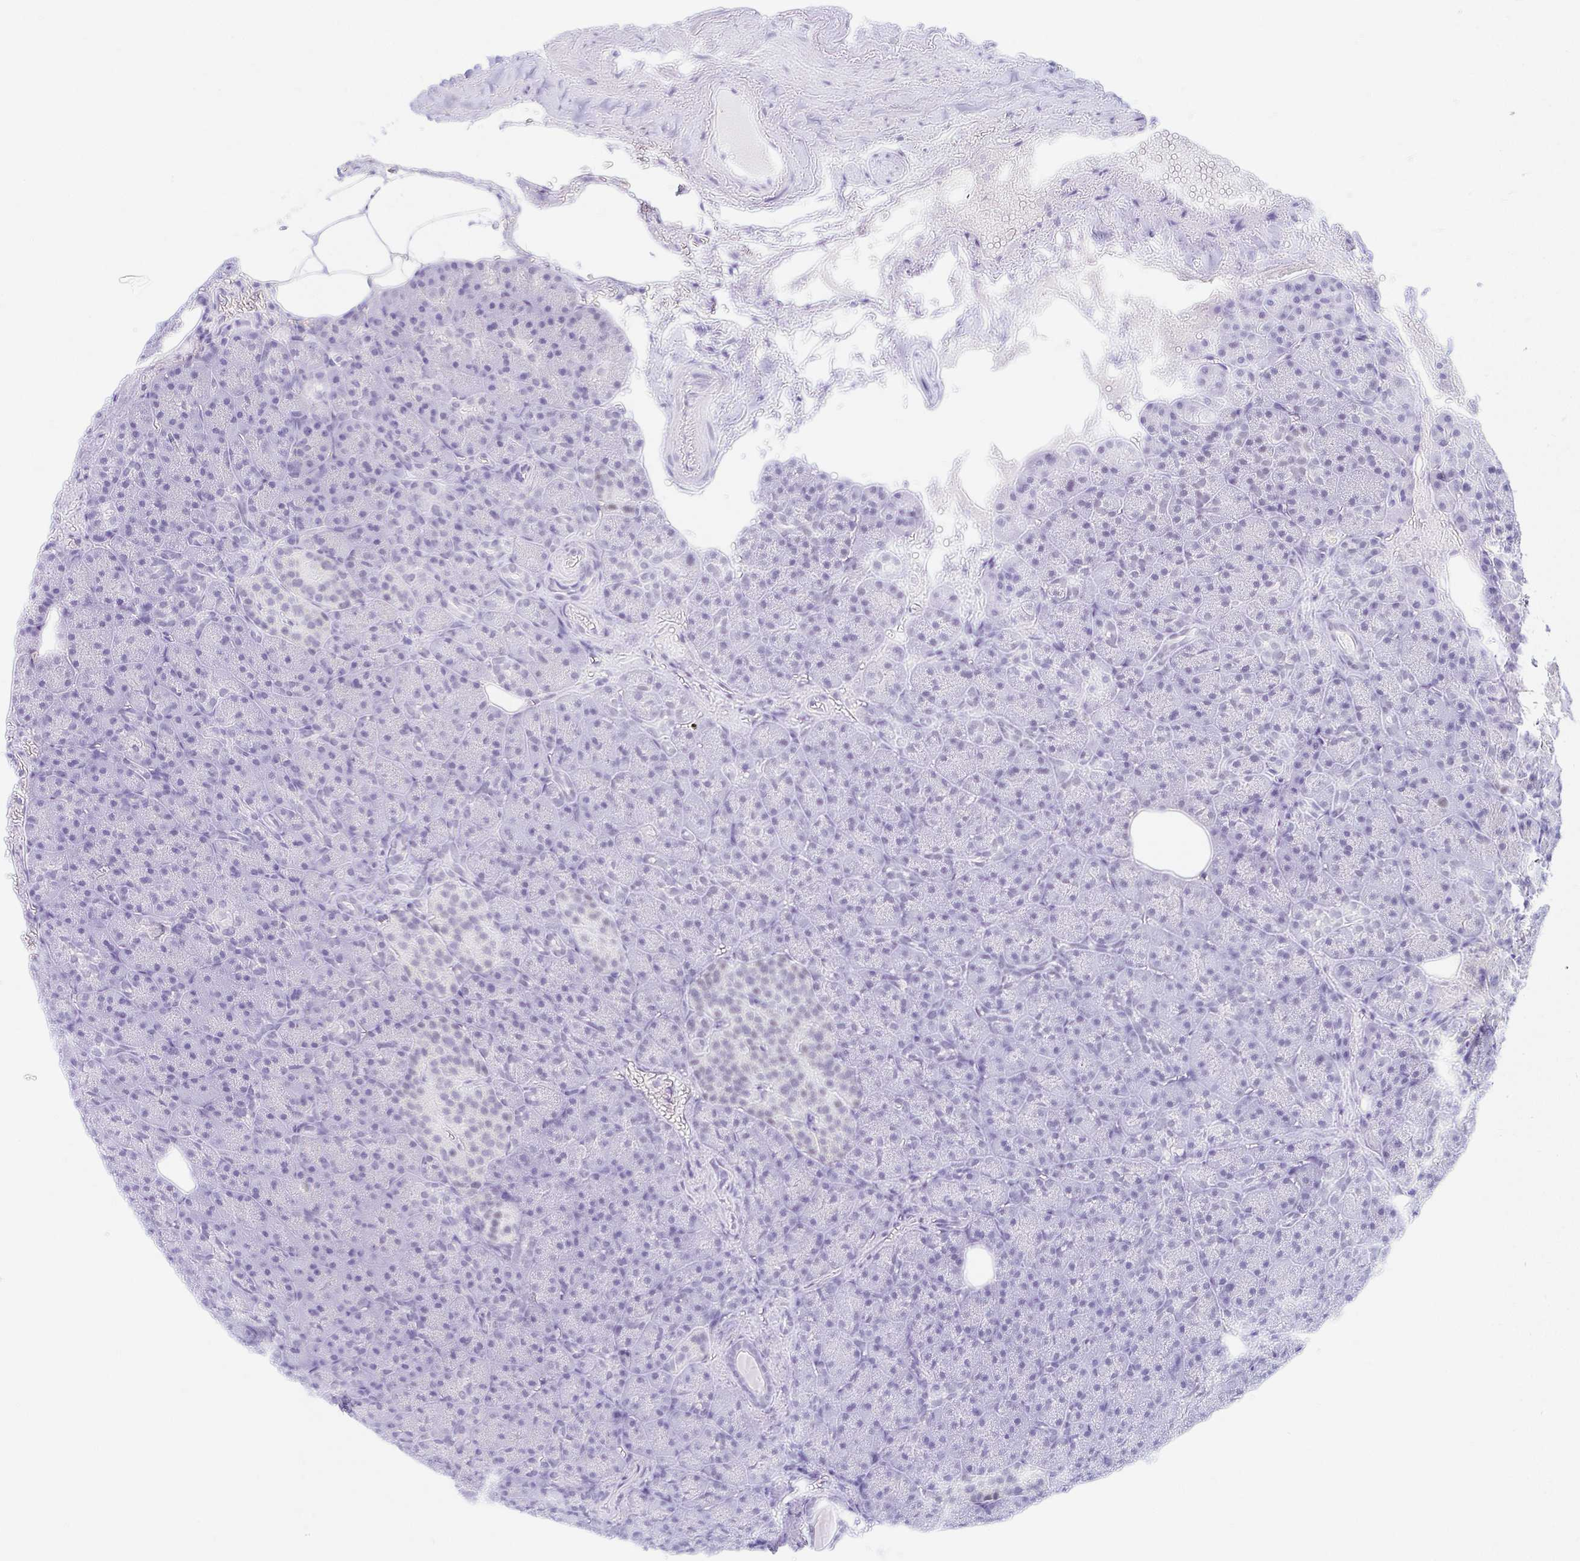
{"staining": {"intensity": "negative", "quantity": "none", "location": "none"}, "tissue": "pancreas", "cell_type": "Exocrine glandular cells", "image_type": "normal", "snomed": [{"axis": "morphology", "description": "Normal tissue, NOS"}, {"axis": "topography", "description": "Pancreas"}], "caption": "A high-resolution micrograph shows IHC staining of normal pancreas, which demonstrates no significant staining in exocrine glandular cells.", "gene": "OR6T1", "patient": {"sex": "female", "age": 74}}